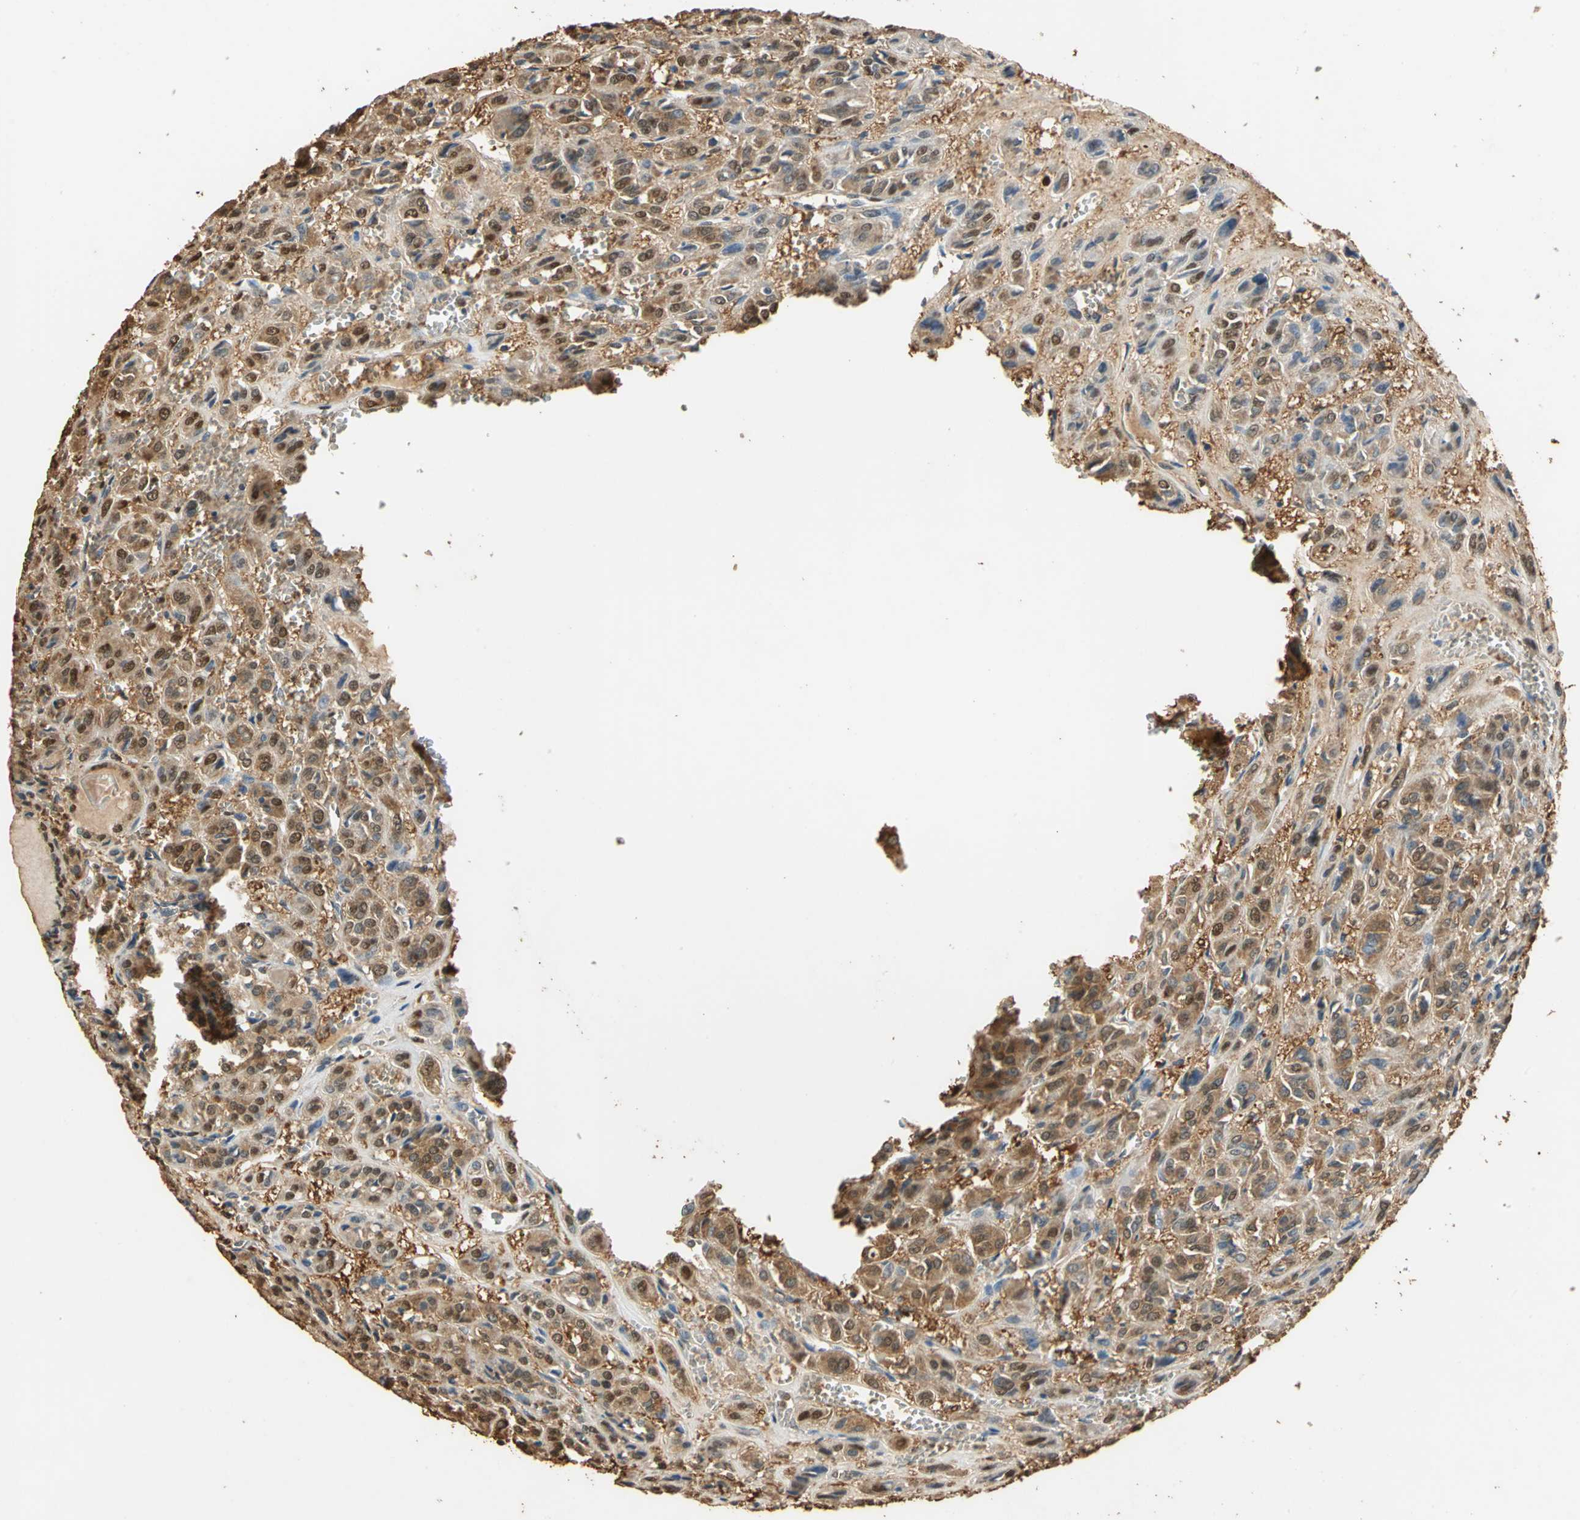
{"staining": {"intensity": "strong", "quantity": ">75%", "location": "cytoplasmic/membranous"}, "tissue": "thyroid cancer", "cell_type": "Tumor cells", "image_type": "cancer", "snomed": [{"axis": "morphology", "description": "Follicular adenoma carcinoma, NOS"}, {"axis": "topography", "description": "Thyroid gland"}], "caption": "Thyroid follicular adenoma carcinoma was stained to show a protein in brown. There is high levels of strong cytoplasmic/membranous staining in approximately >75% of tumor cells. (brown staining indicates protein expression, while blue staining denotes nuclei).", "gene": "GAPDH", "patient": {"sex": "female", "age": 71}}